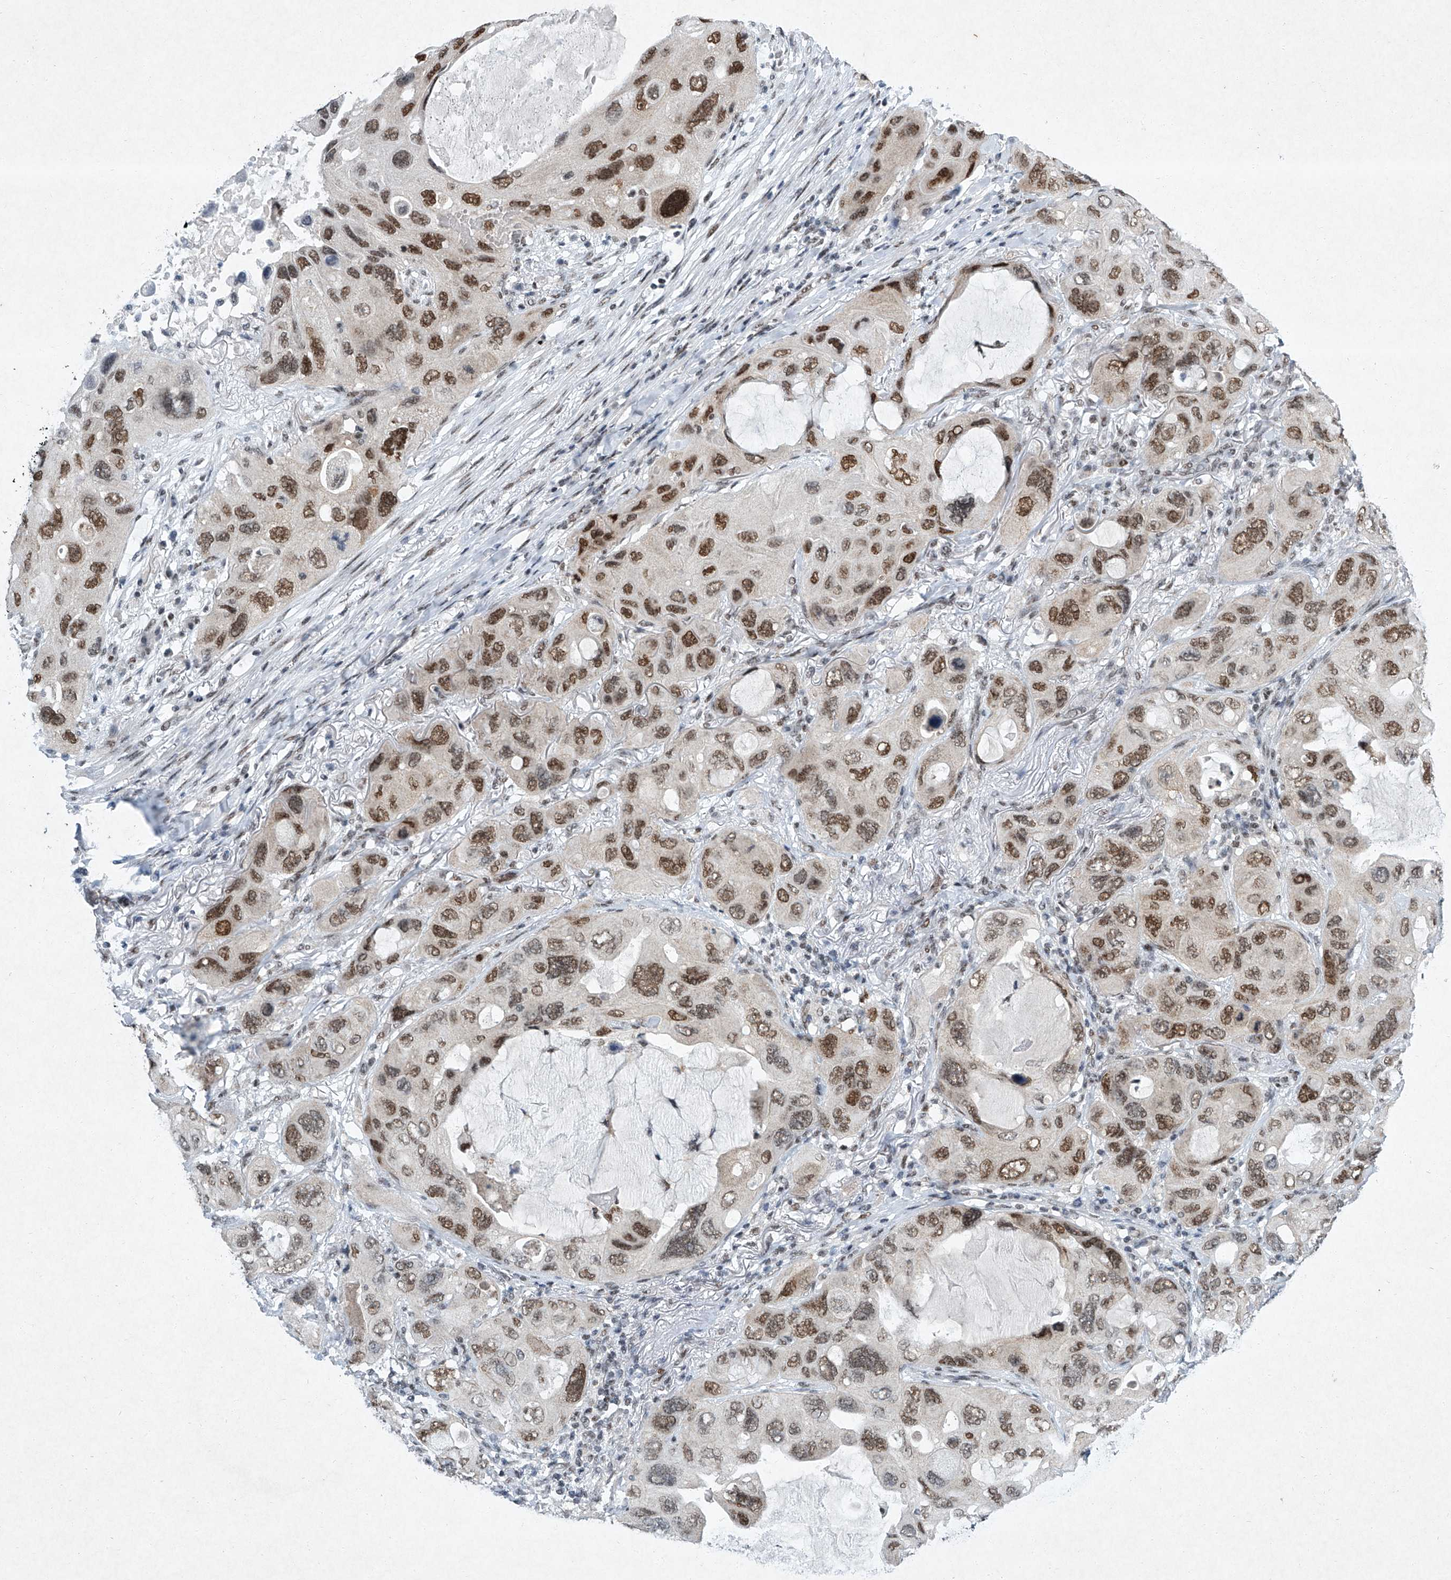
{"staining": {"intensity": "moderate", "quantity": ">75%", "location": "nuclear"}, "tissue": "lung cancer", "cell_type": "Tumor cells", "image_type": "cancer", "snomed": [{"axis": "morphology", "description": "Squamous cell carcinoma, NOS"}, {"axis": "topography", "description": "Lung"}], "caption": "An immunohistochemistry (IHC) image of tumor tissue is shown. Protein staining in brown labels moderate nuclear positivity in lung cancer (squamous cell carcinoma) within tumor cells.", "gene": "TFDP1", "patient": {"sex": "female", "age": 73}}